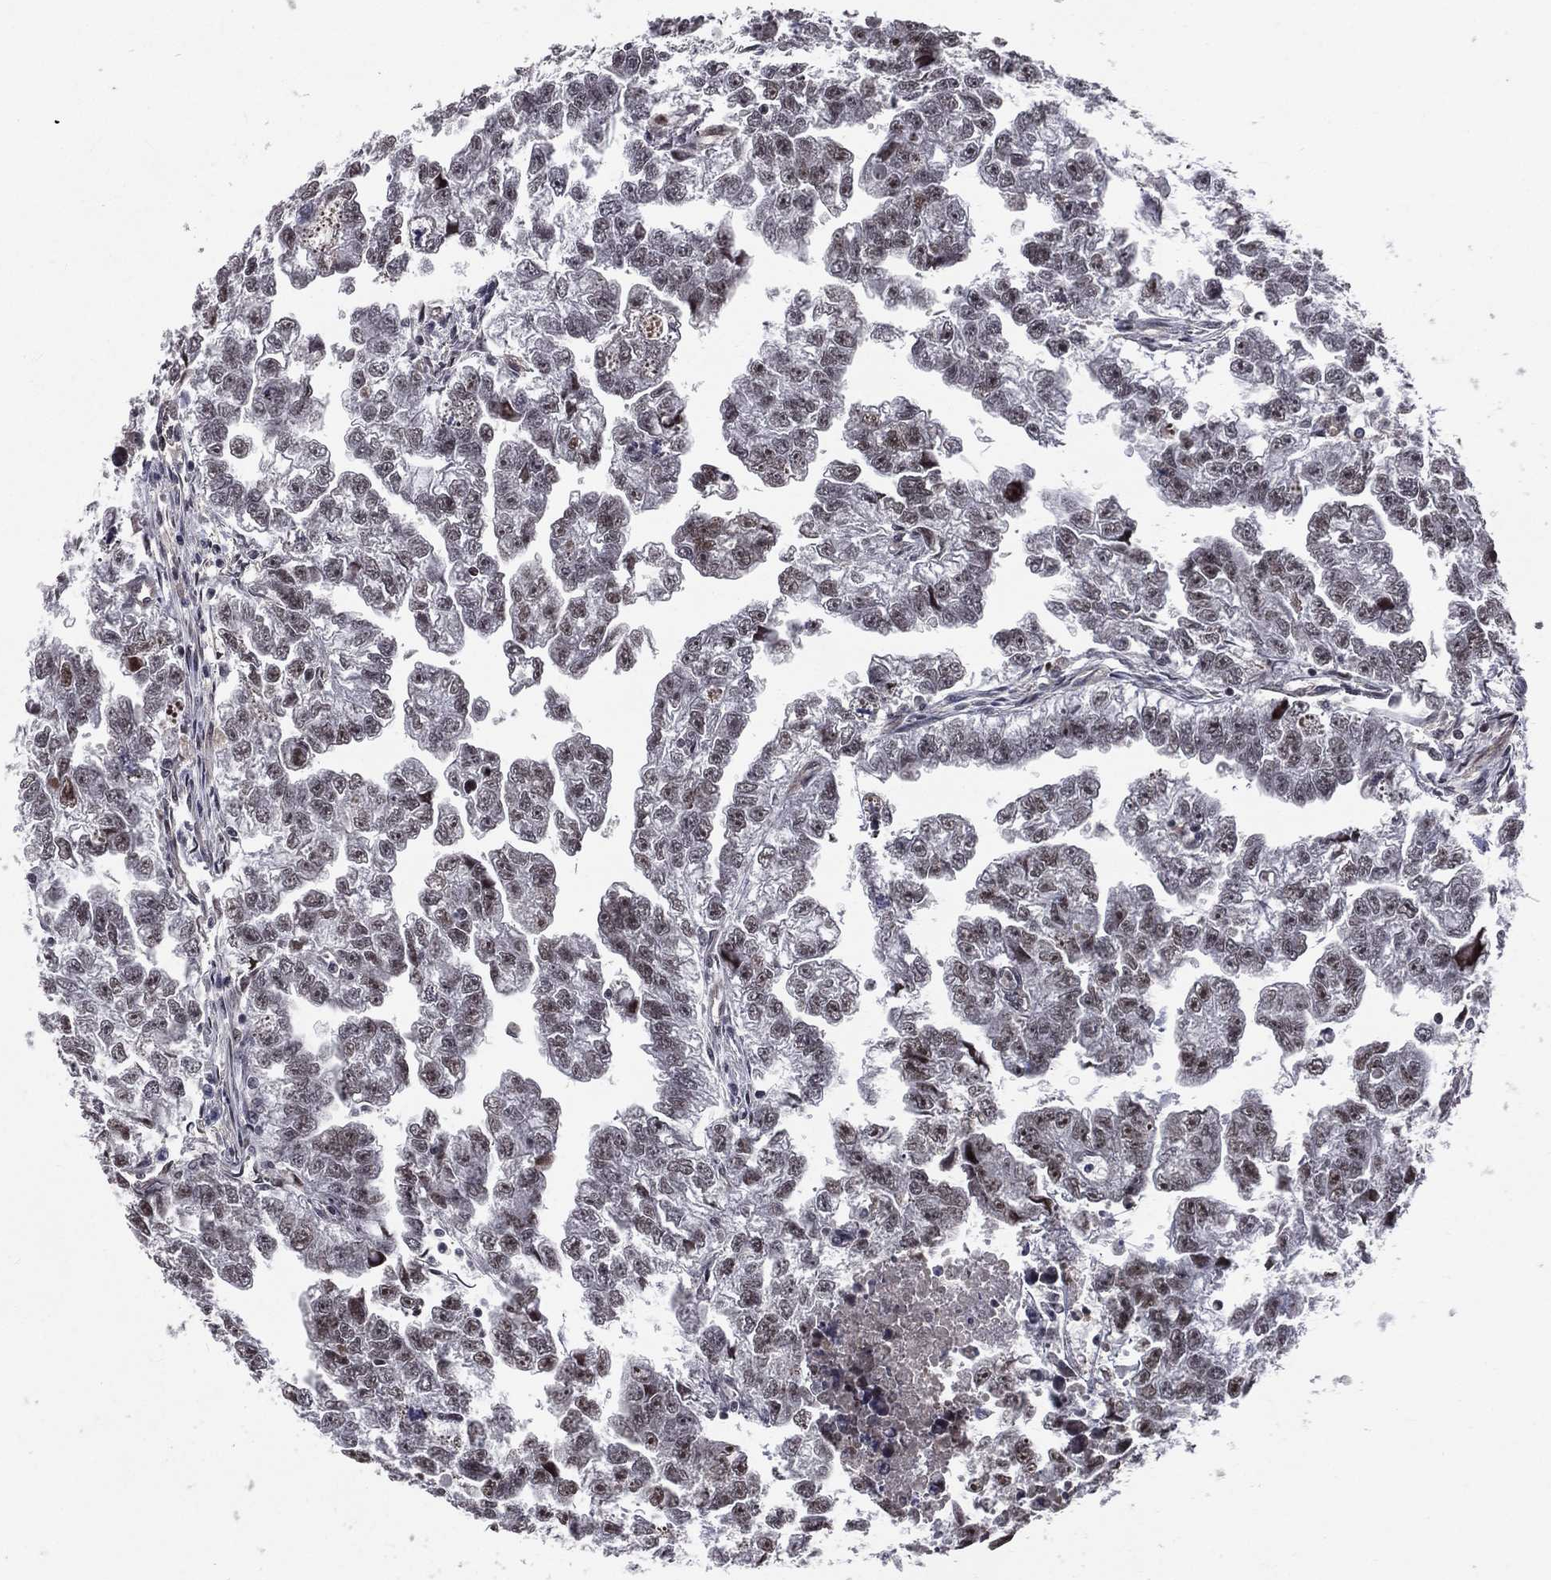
{"staining": {"intensity": "strong", "quantity": "<25%", "location": "nuclear"}, "tissue": "testis cancer", "cell_type": "Tumor cells", "image_type": "cancer", "snomed": [{"axis": "morphology", "description": "Carcinoma, Embryonal, NOS"}, {"axis": "morphology", "description": "Teratoma, malignant, NOS"}, {"axis": "topography", "description": "Testis"}], "caption": "Testis cancer stained for a protein (brown) reveals strong nuclear positive staining in about <25% of tumor cells.", "gene": "SMC3", "patient": {"sex": "male", "age": 44}}